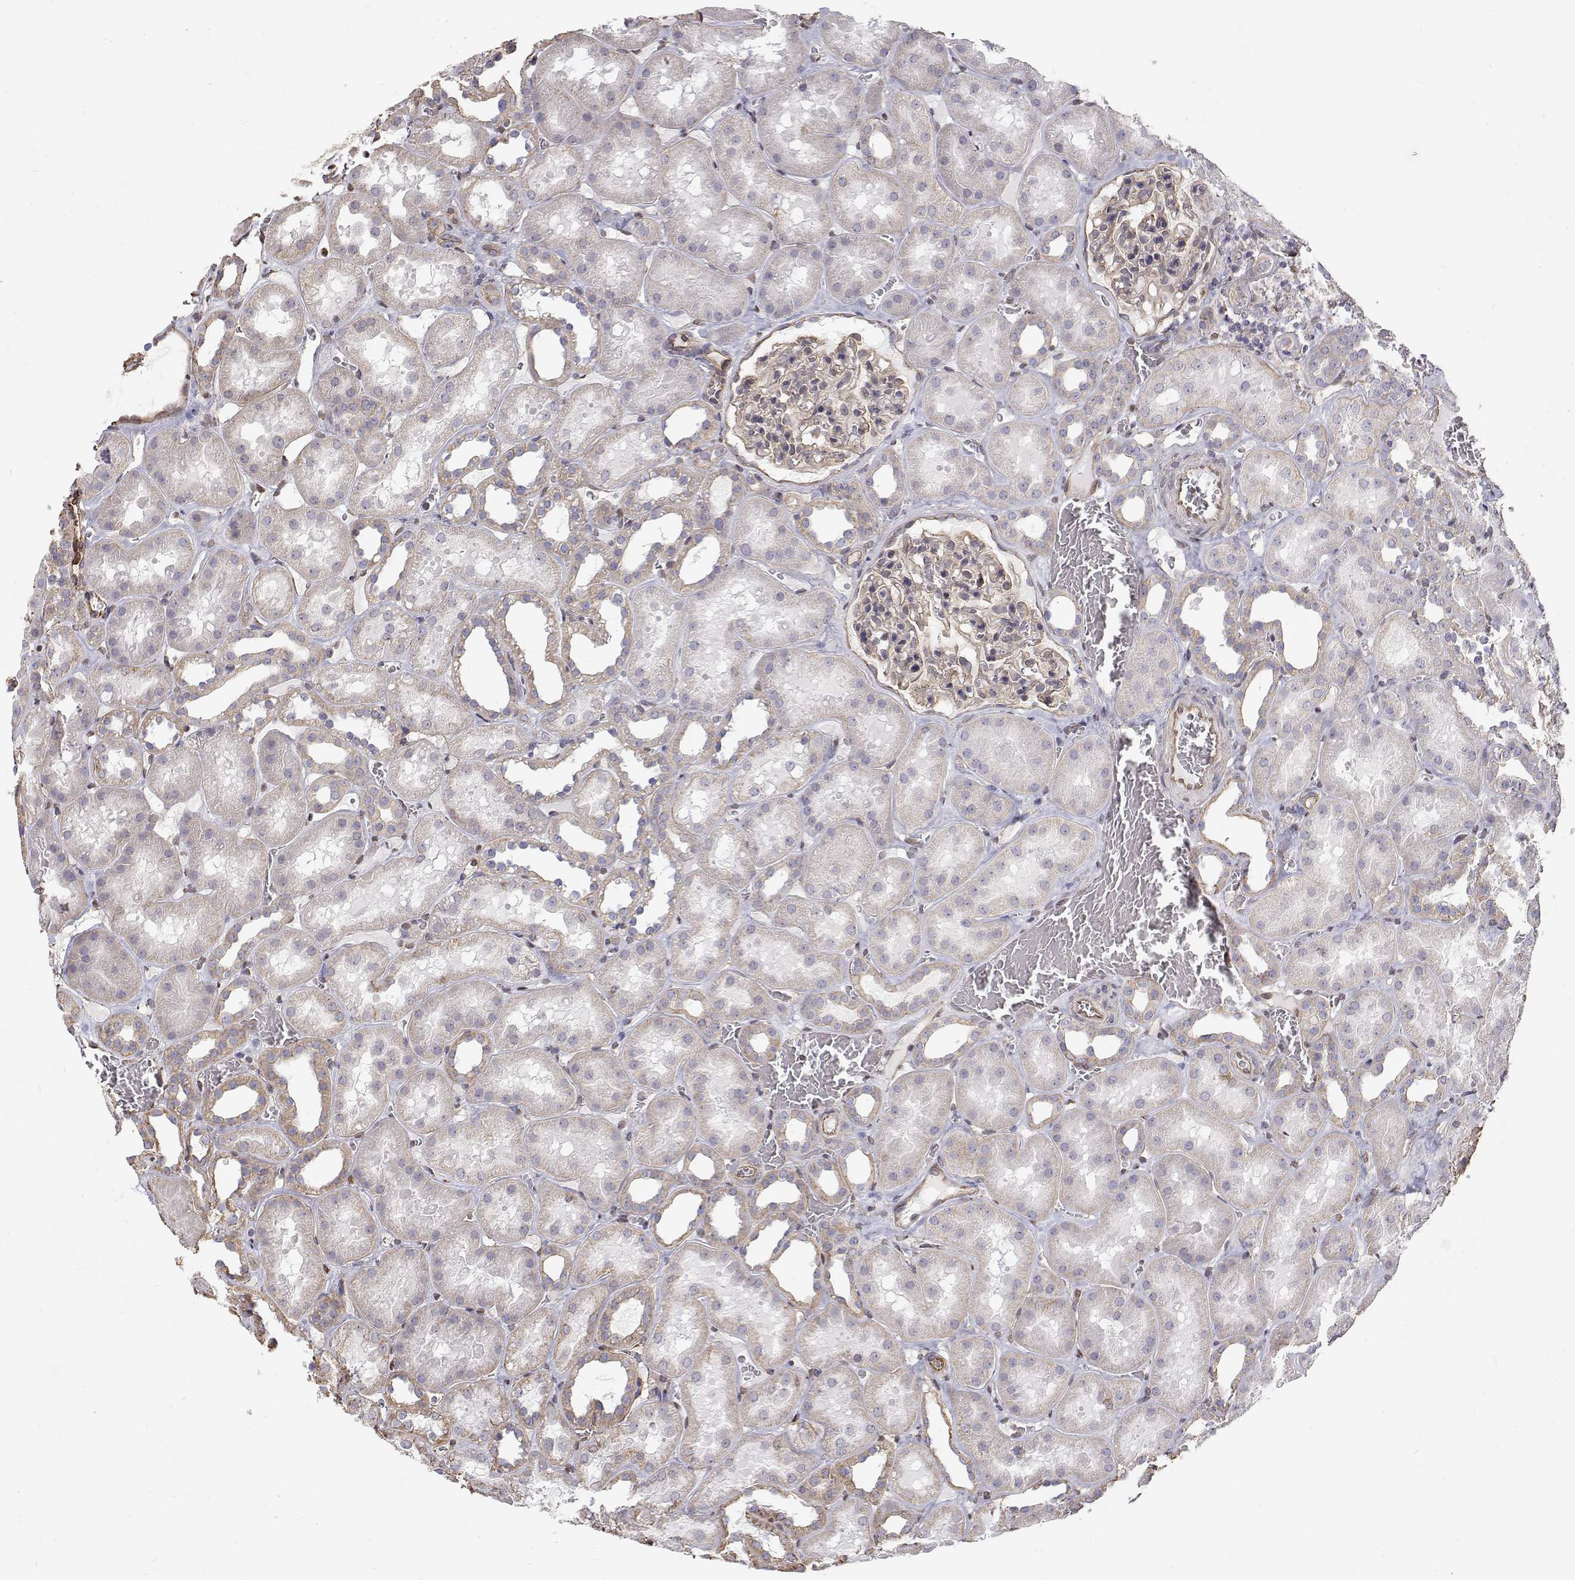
{"staining": {"intensity": "weak", "quantity": "<25%", "location": "cytoplasmic/membranous"}, "tissue": "kidney", "cell_type": "Cells in glomeruli", "image_type": "normal", "snomed": [{"axis": "morphology", "description": "Normal tissue, NOS"}, {"axis": "topography", "description": "Kidney"}], "caption": "Human kidney stained for a protein using IHC shows no staining in cells in glomeruli.", "gene": "GSDMA", "patient": {"sex": "female", "age": 41}}